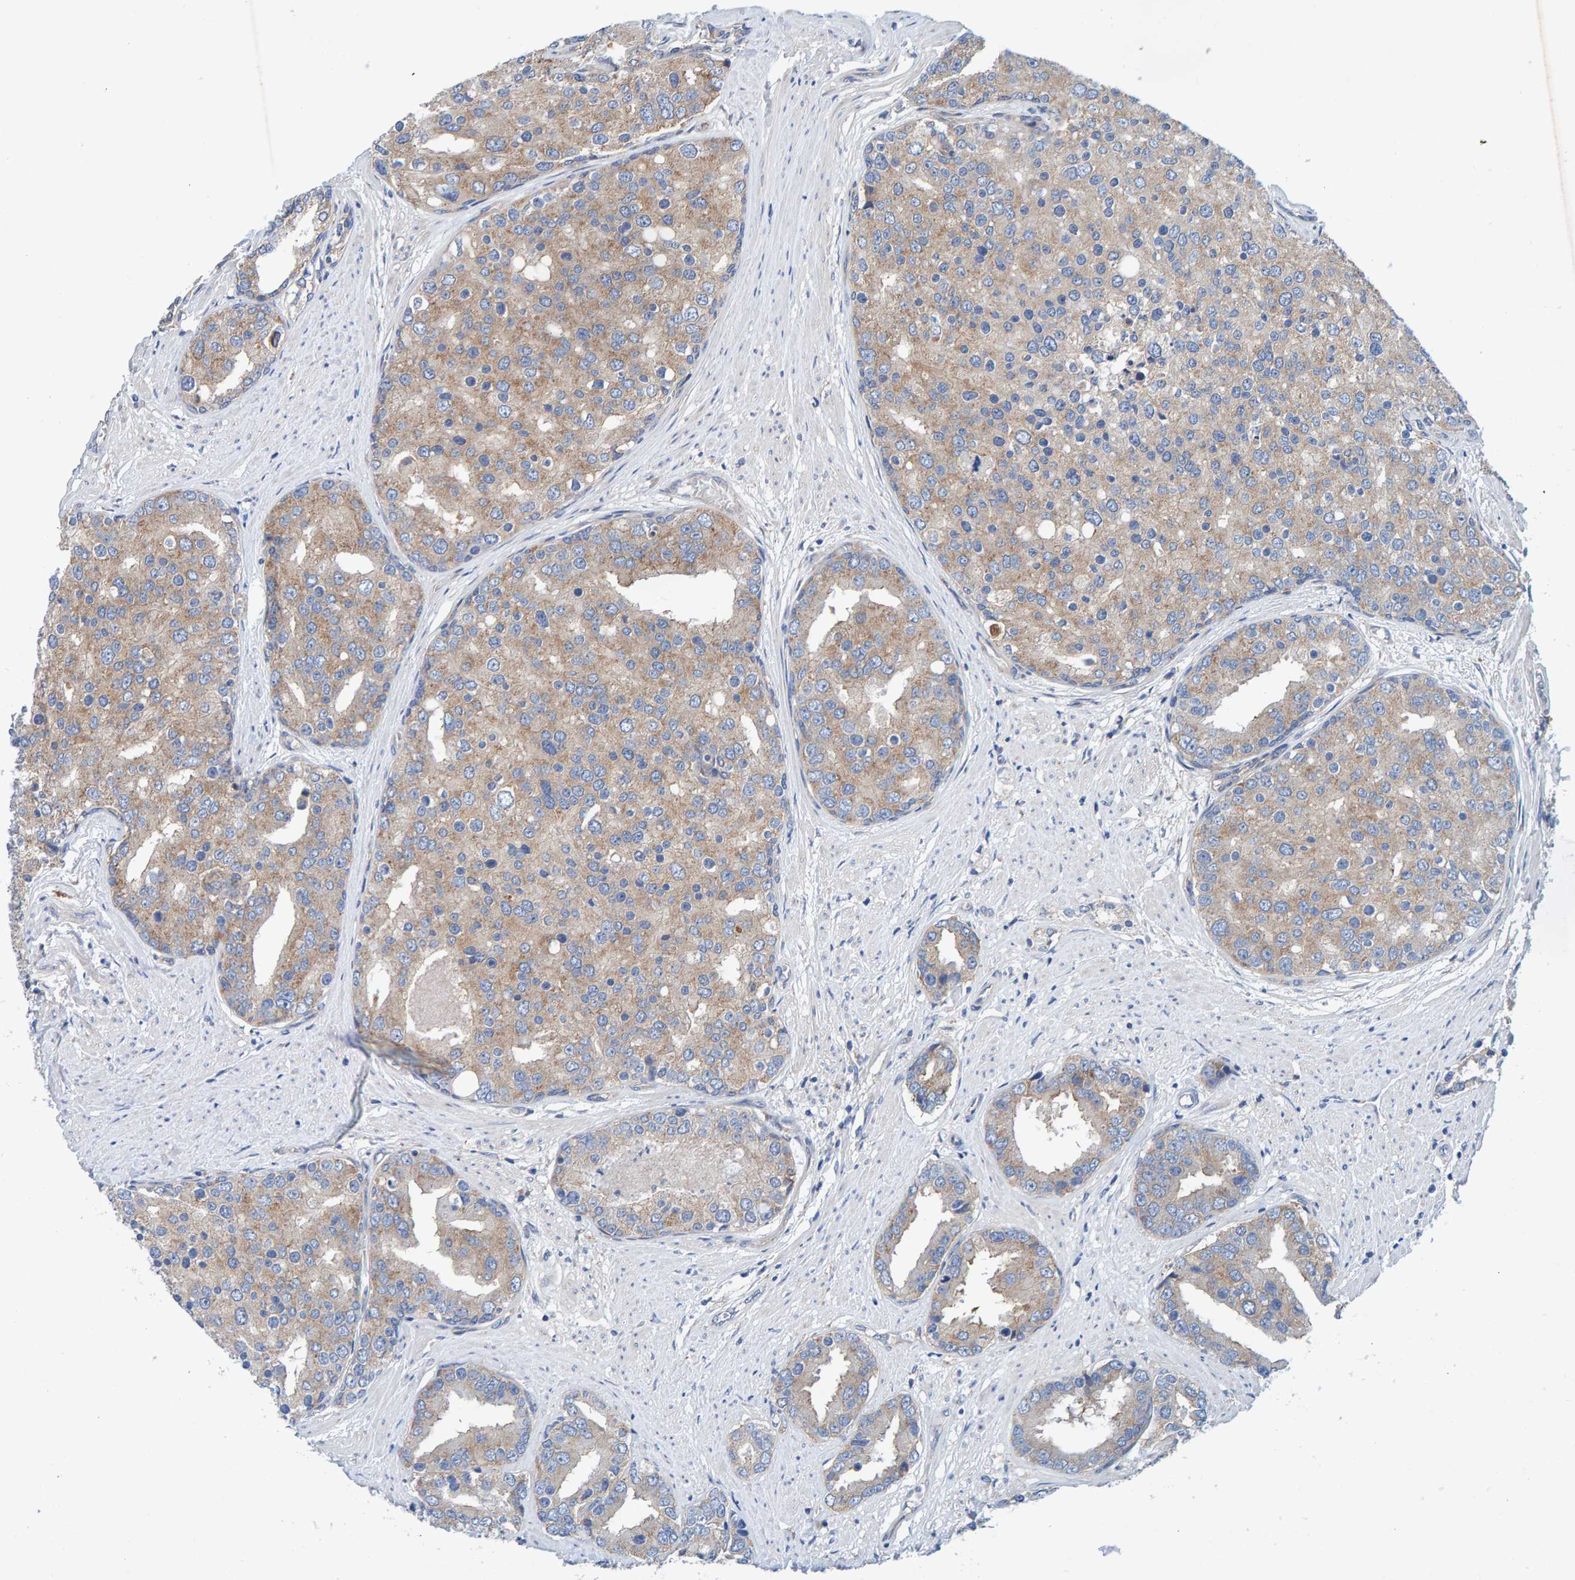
{"staining": {"intensity": "weak", "quantity": ">75%", "location": "cytoplasmic/membranous"}, "tissue": "prostate cancer", "cell_type": "Tumor cells", "image_type": "cancer", "snomed": [{"axis": "morphology", "description": "Adenocarcinoma, High grade"}, {"axis": "topography", "description": "Prostate"}], "caption": "Immunohistochemistry micrograph of neoplastic tissue: human adenocarcinoma (high-grade) (prostate) stained using IHC displays low levels of weak protein expression localized specifically in the cytoplasmic/membranous of tumor cells, appearing as a cytoplasmic/membranous brown color.", "gene": "MKLN1", "patient": {"sex": "male", "age": 50}}